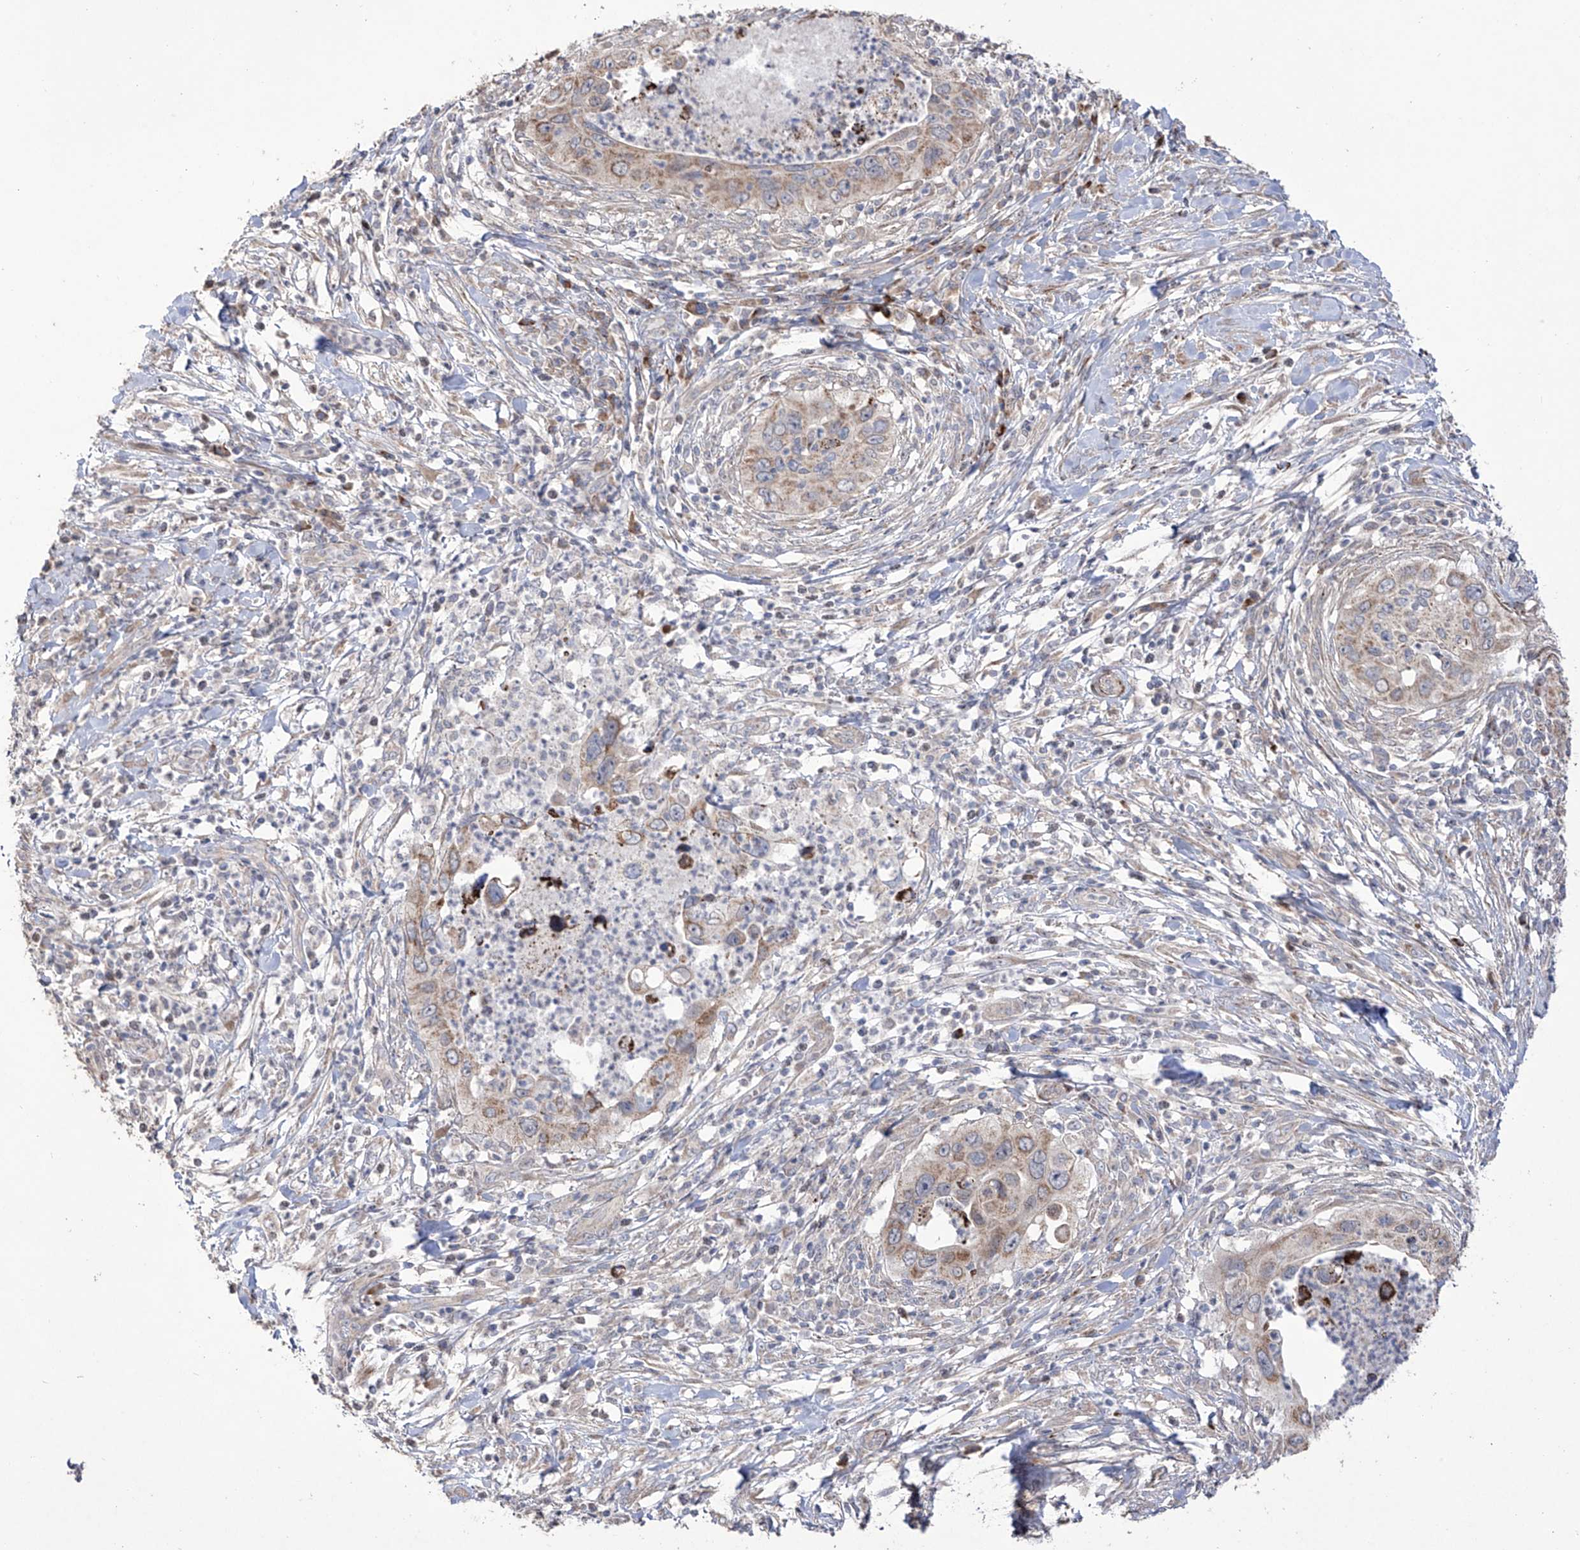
{"staining": {"intensity": "weak", "quantity": ">75%", "location": "cytoplasmic/membranous"}, "tissue": "cervical cancer", "cell_type": "Tumor cells", "image_type": "cancer", "snomed": [{"axis": "morphology", "description": "Squamous cell carcinoma, NOS"}, {"axis": "topography", "description": "Cervix"}], "caption": "Immunohistochemistry (IHC) photomicrograph of human cervical squamous cell carcinoma stained for a protein (brown), which exhibits low levels of weak cytoplasmic/membranous positivity in approximately >75% of tumor cells.", "gene": "YKT6", "patient": {"sex": "female", "age": 38}}